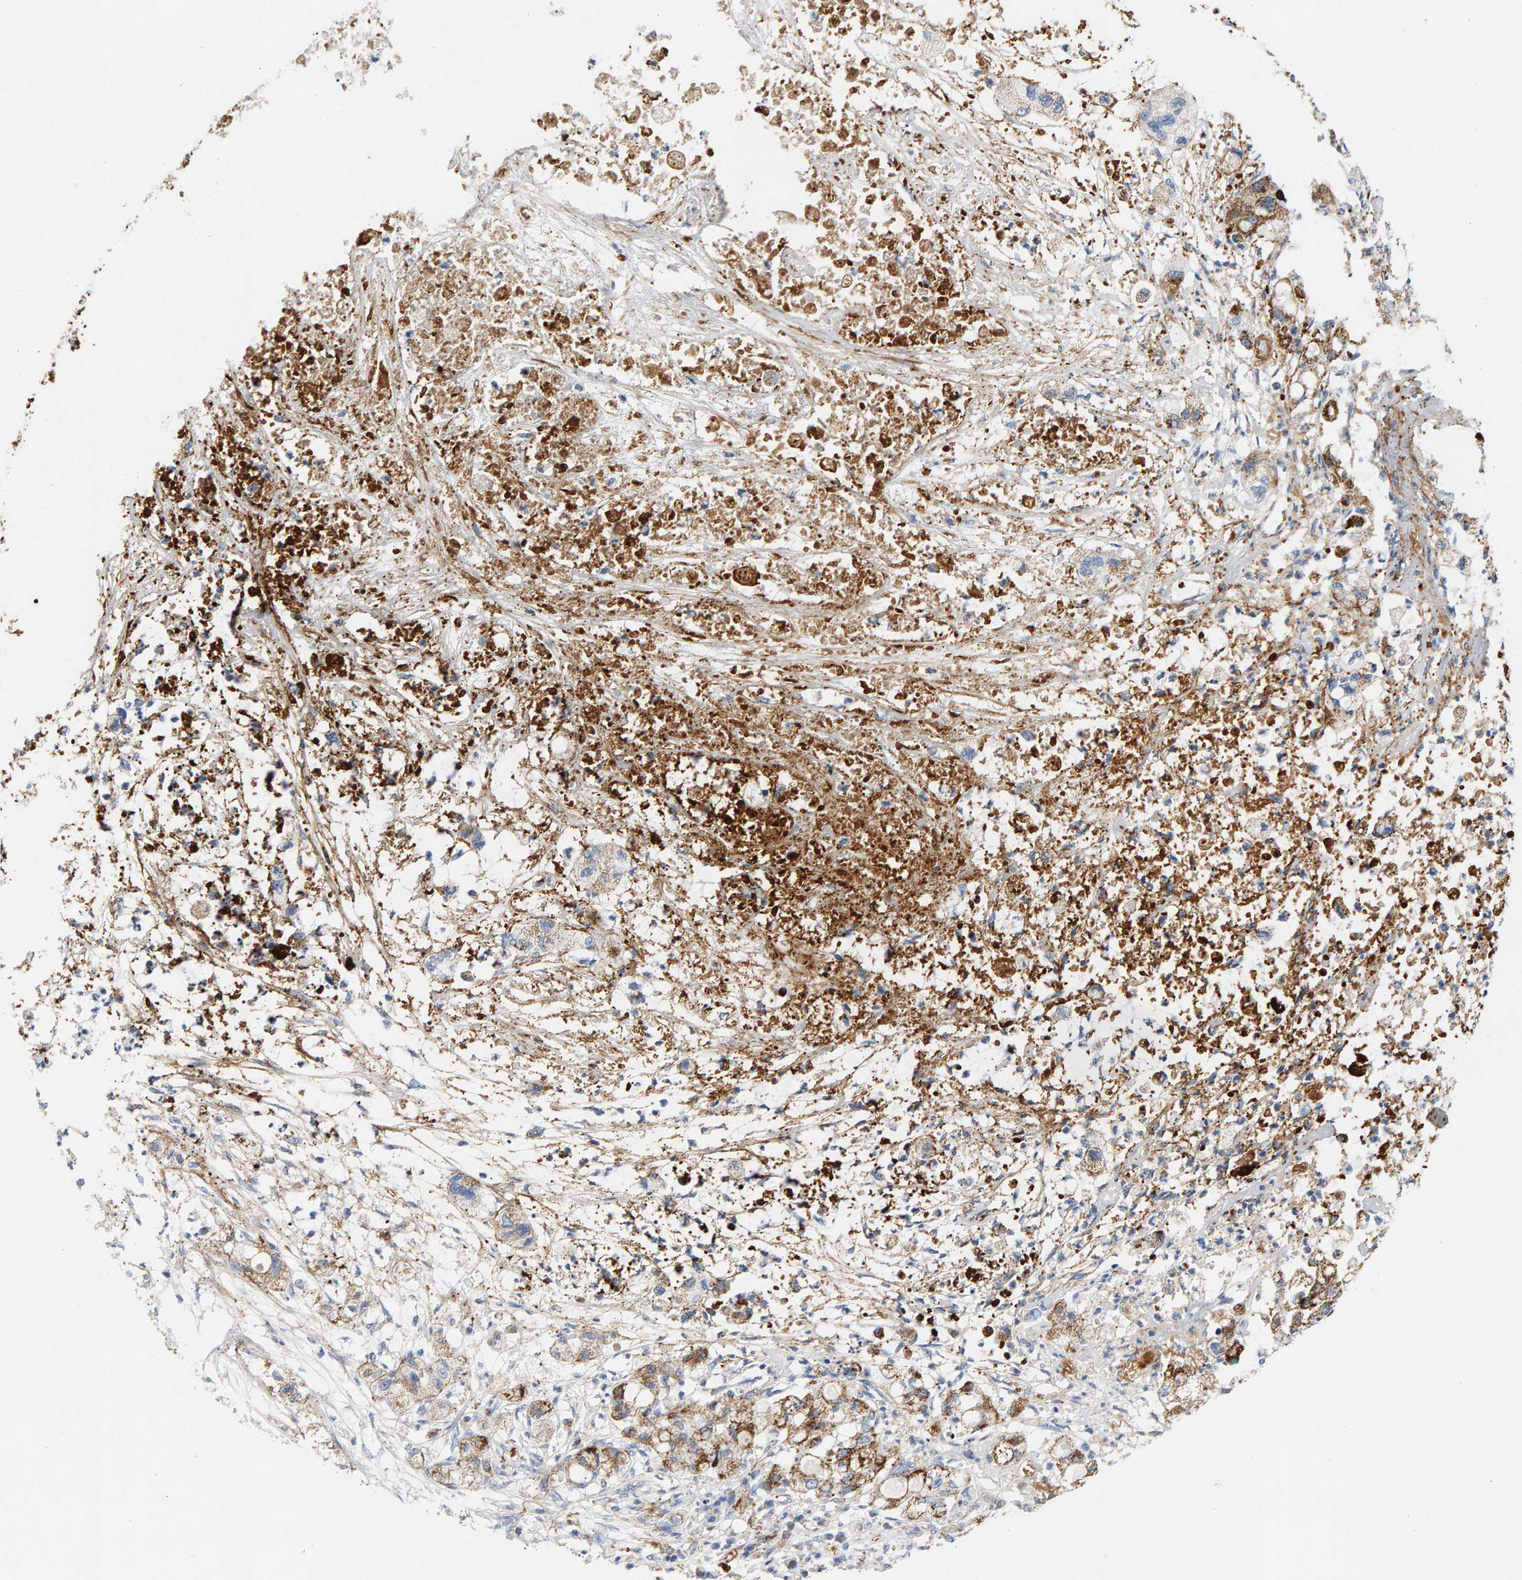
{"staining": {"intensity": "strong", "quantity": "25%-75%", "location": "cytoplasmic/membranous"}, "tissue": "pancreatic cancer", "cell_type": "Tumor cells", "image_type": "cancer", "snomed": [{"axis": "morphology", "description": "Adenocarcinoma, NOS"}, {"axis": "topography", "description": "Pancreas"}], "caption": "High-magnification brightfield microscopy of adenocarcinoma (pancreatic) stained with DAB (3,3'-diaminobenzidine) (brown) and counterstained with hematoxylin (blue). tumor cells exhibit strong cytoplasmic/membranous expression is identified in about25%-75% of cells.", "gene": "GGTA1", "patient": {"sex": "female", "age": 78}}